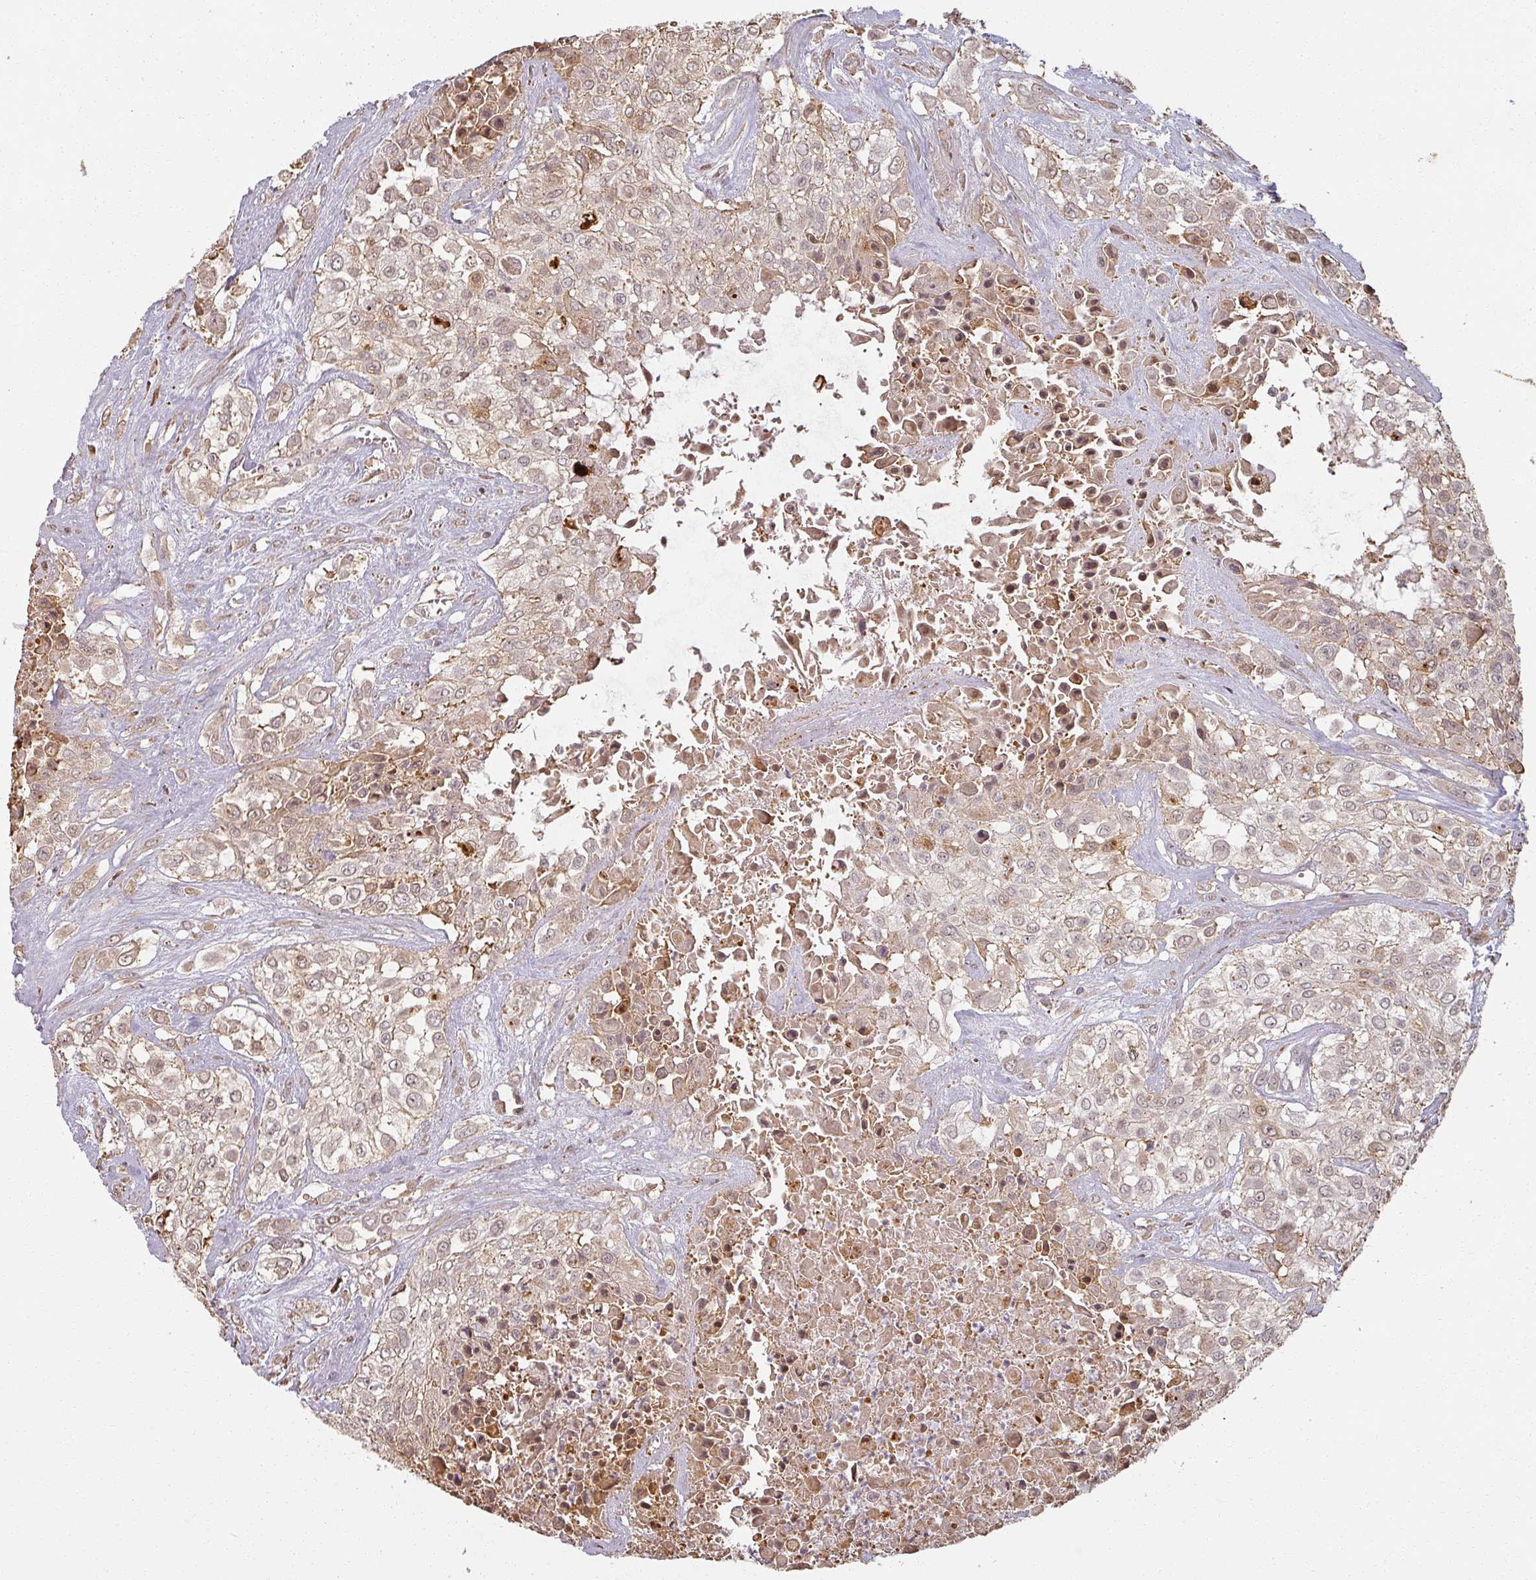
{"staining": {"intensity": "weak", "quantity": "25%-75%", "location": "cytoplasmic/membranous"}, "tissue": "urothelial cancer", "cell_type": "Tumor cells", "image_type": "cancer", "snomed": [{"axis": "morphology", "description": "Urothelial carcinoma, High grade"}, {"axis": "topography", "description": "Urinary bladder"}], "caption": "A low amount of weak cytoplasmic/membranous staining is present in approximately 25%-75% of tumor cells in high-grade urothelial carcinoma tissue.", "gene": "MED19", "patient": {"sex": "male", "age": 67}}